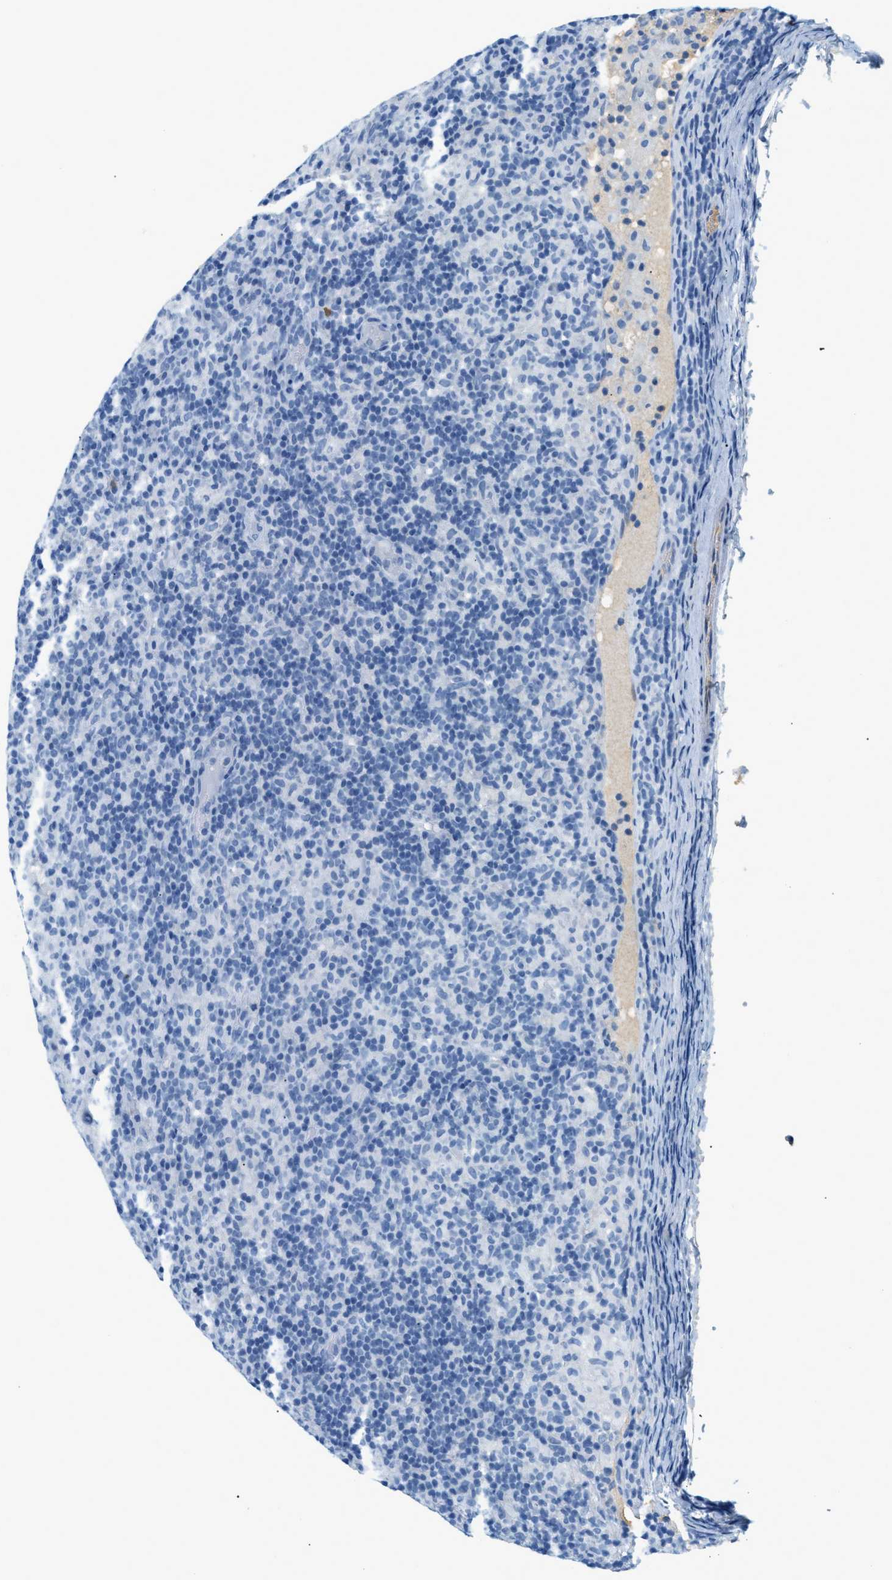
{"staining": {"intensity": "negative", "quantity": "none", "location": "none"}, "tissue": "lymphoma", "cell_type": "Tumor cells", "image_type": "cancer", "snomed": [{"axis": "morphology", "description": "Hodgkin's disease, NOS"}, {"axis": "topography", "description": "Lymph node"}], "caption": "Human Hodgkin's disease stained for a protein using immunohistochemistry (IHC) shows no expression in tumor cells.", "gene": "LCN2", "patient": {"sex": "male", "age": 70}}